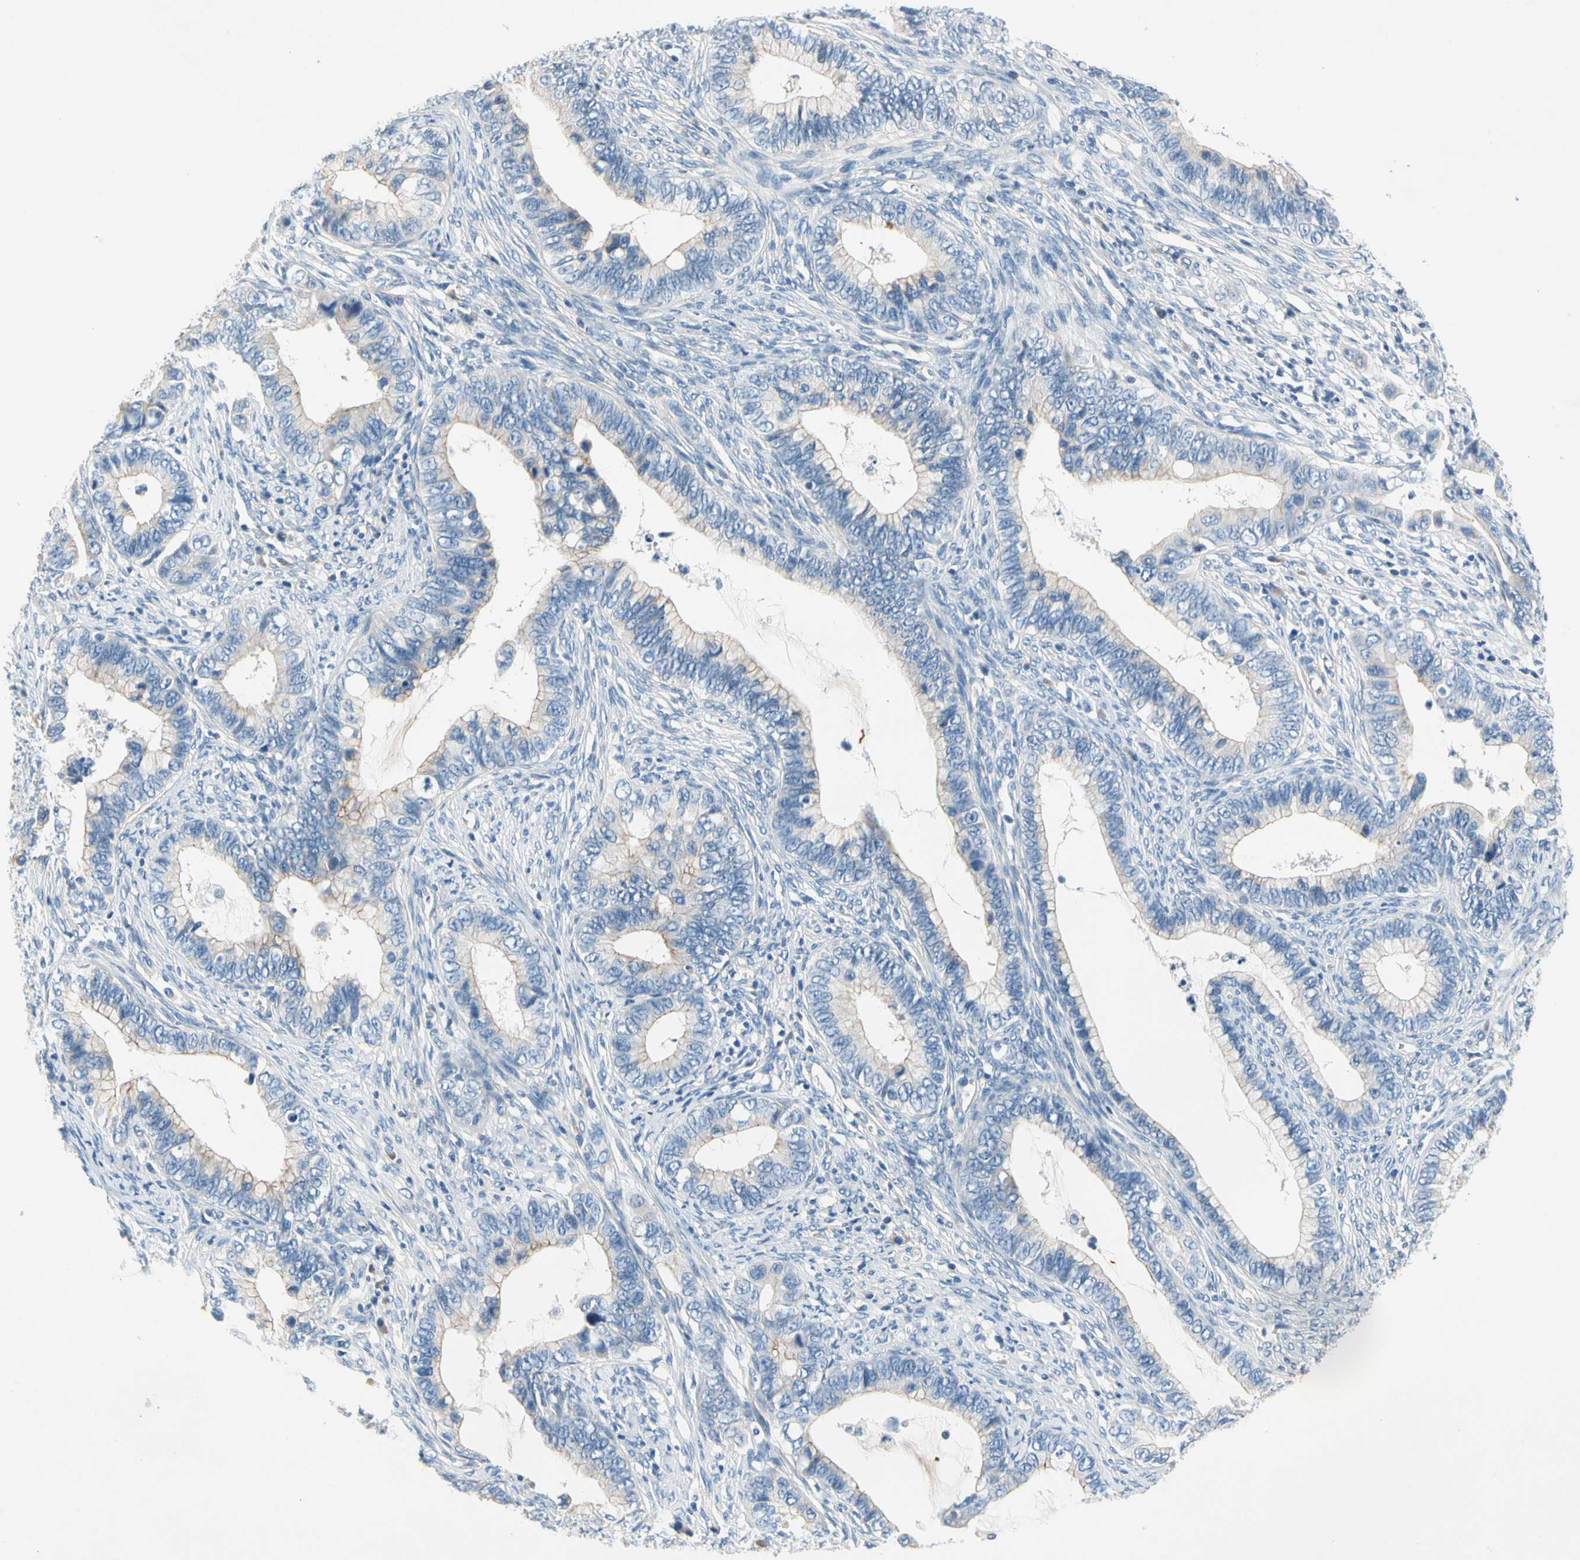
{"staining": {"intensity": "weak", "quantity": "25%-75%", "location": "cytoplasmic/membranous"}, "tissue": "cervical cancer", "cell_type": "Tumor cells", "image_type": "cancer", "snomed": [{"axis": "morphology", "description": "Adenocarcinoma, NOS"}, {"axis": "topography", "description": "Cervix"}], "caption": "A low amount of weak cytoplasmic/membranous staining is seen in about 25%-75% of tumor cells in cervical cancer (adenocarcinoma) tissue.", "gene": "CA14", "patient": {"sex": "female", "age": 44}}